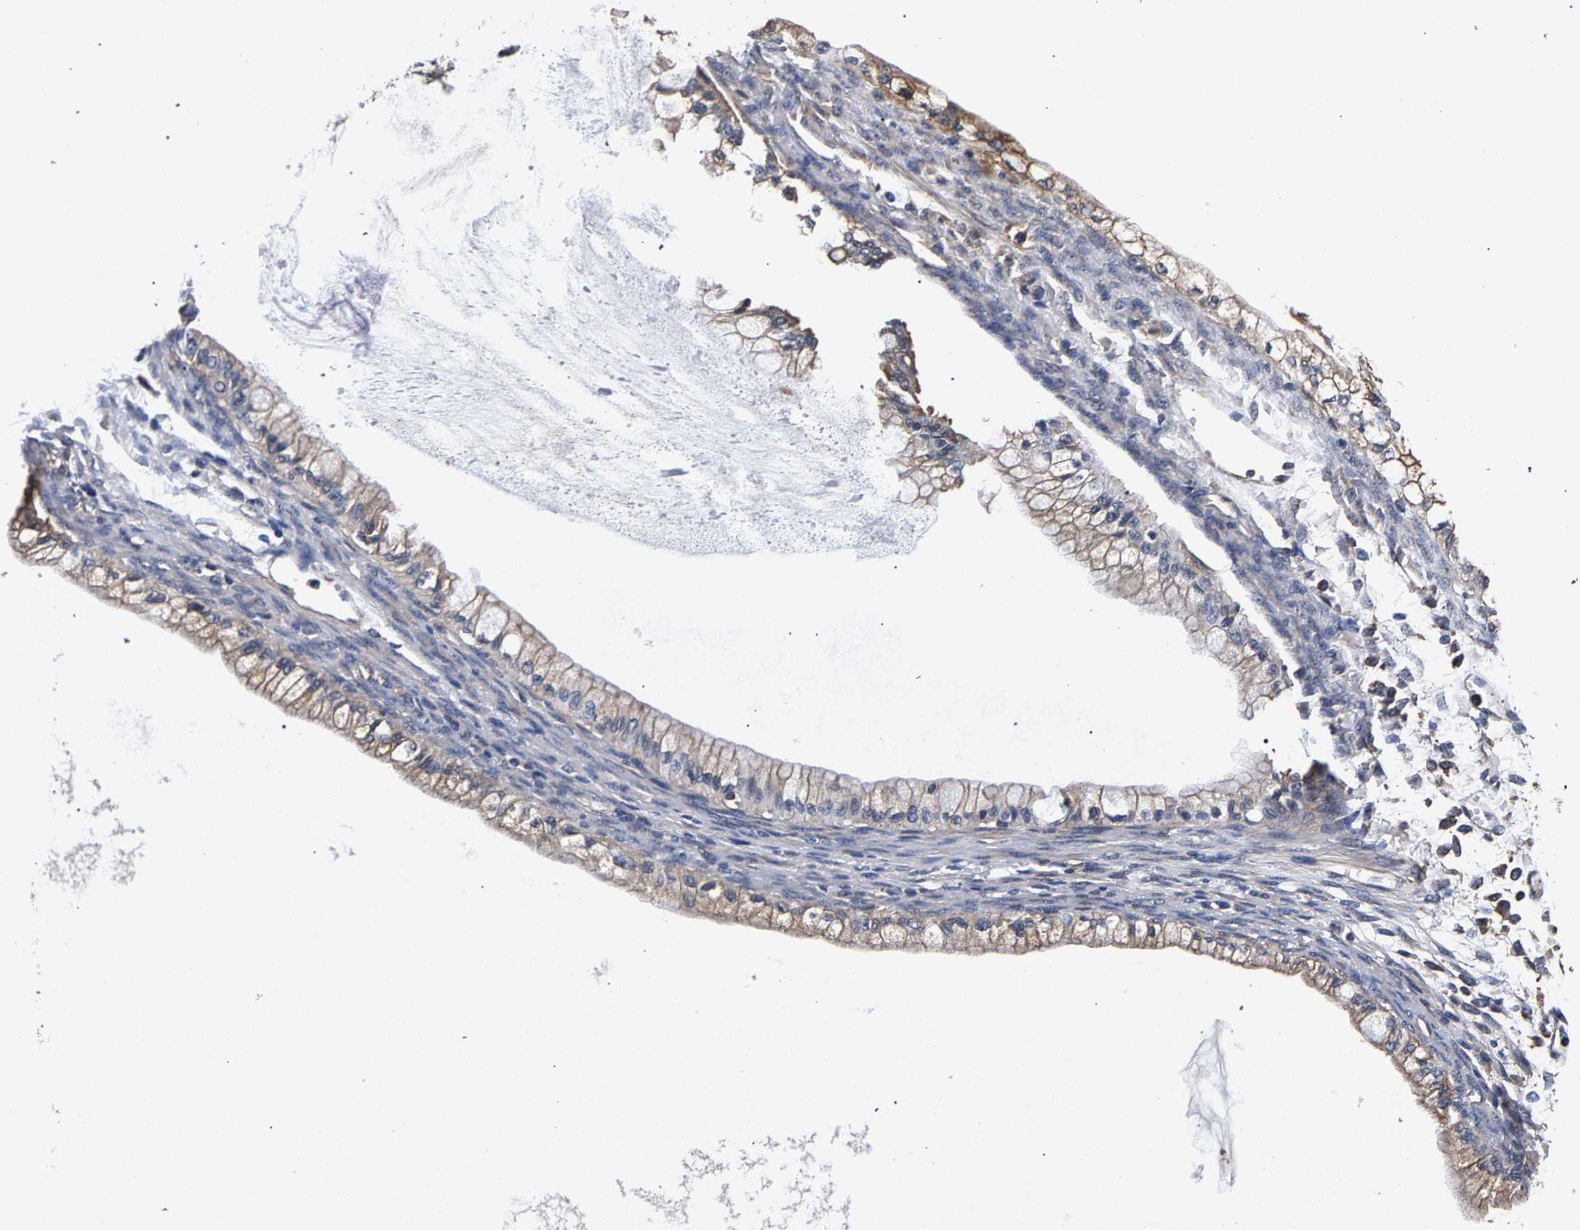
{"staining": {"intensity": "weak", "quantity": ">75%", "location": "cytoplasmic/membranous"}, "tissue": "ovarian cancer", "cell_type": "Tumor cells", "image_type": "cancer", "snomed": [{"axis": "morphology", "description": "Cystadenocarcinoma, mucinous, NOS"}, {"axis": "topography", "description": "Ovary"}], "caption": "This image reveals IHC staining of human ovarian mucinous cystadenocarcinoma, with low weak cytoplasmic/membranous positivity in approximately >75% of tumor cells.", "gene": "MARCHF7", "patient": {"sex": "female", "age": 57}}